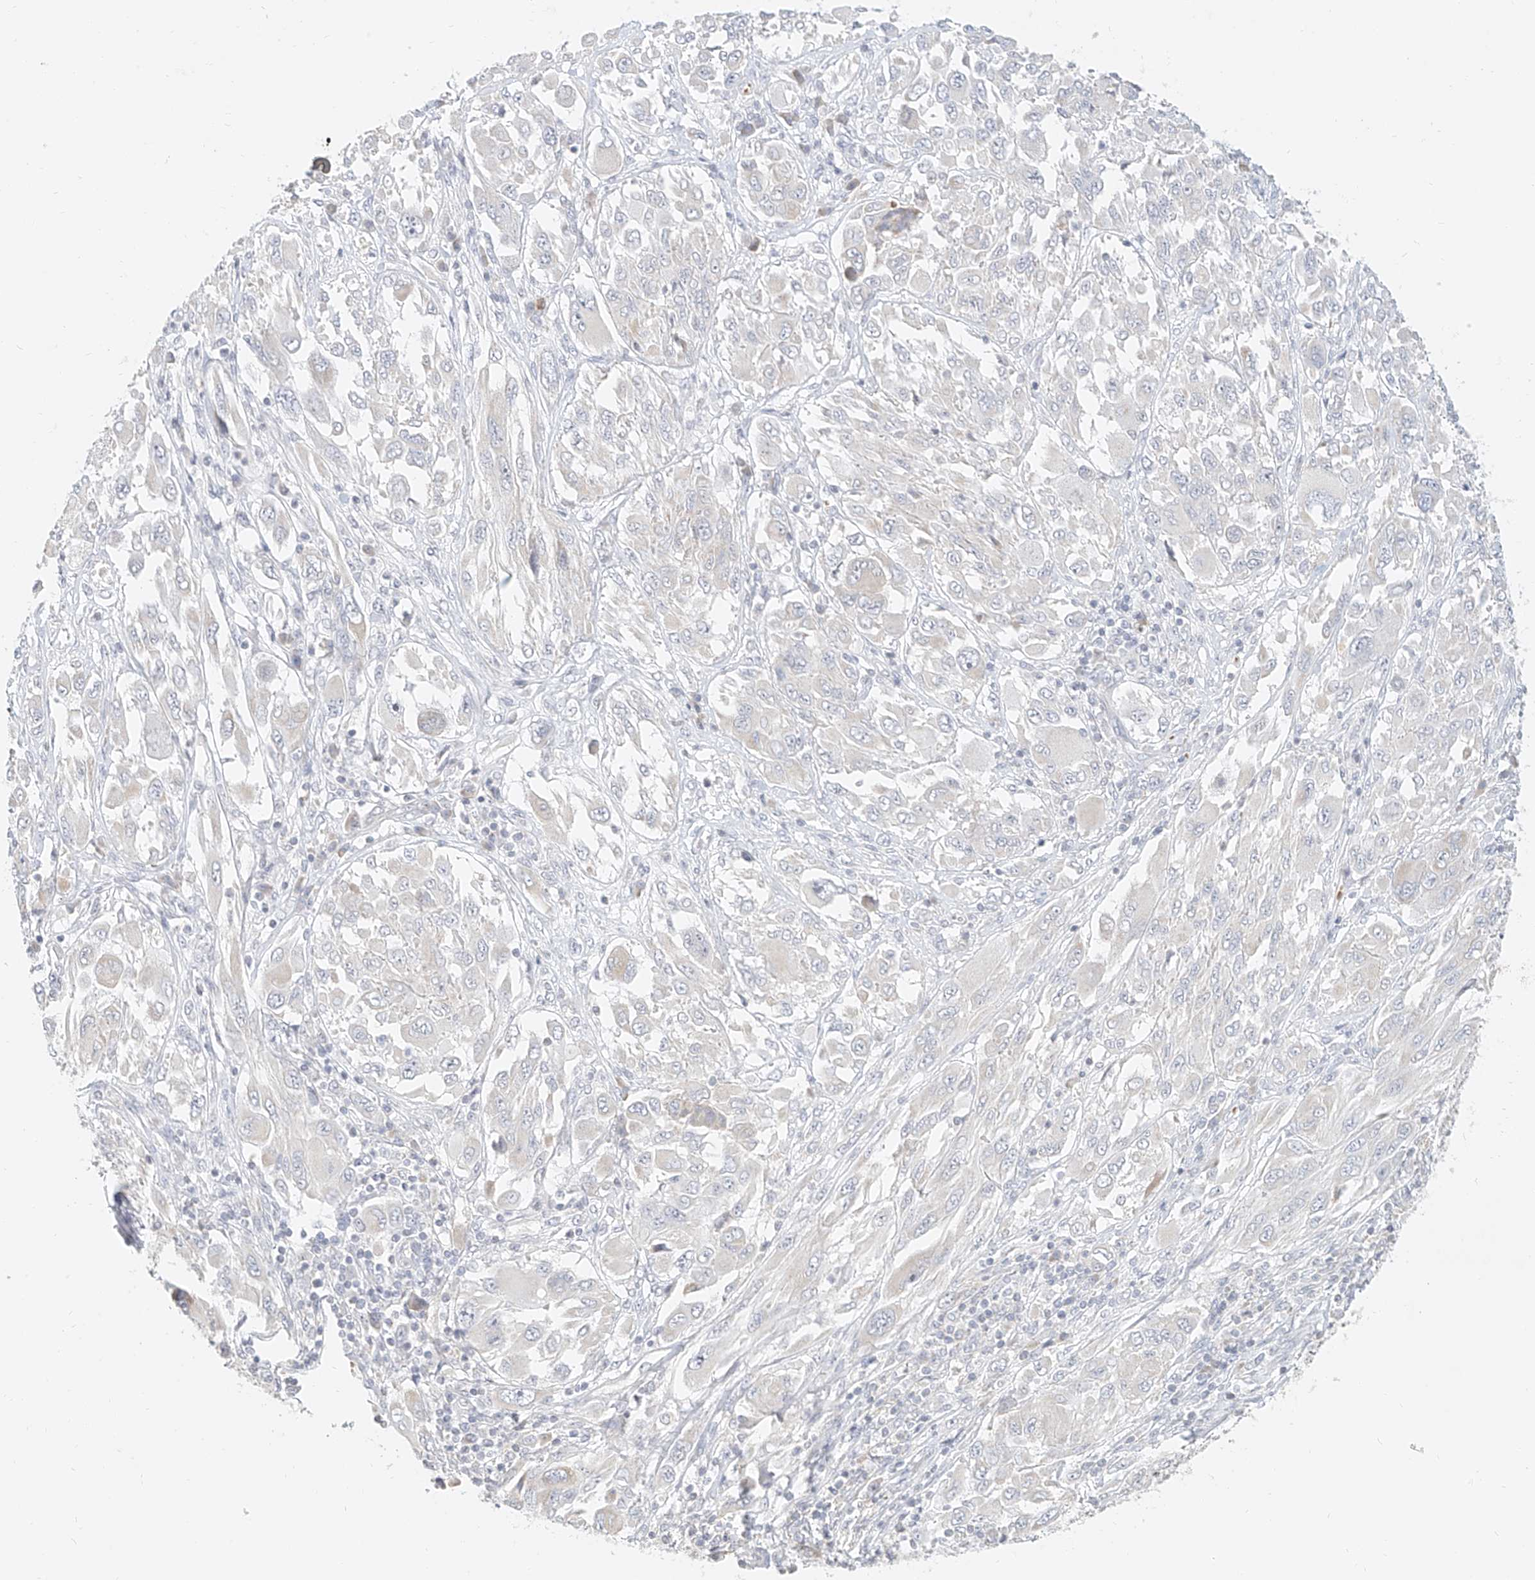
{"staining": {"intensity": "negative", "quantity": "none", "location": "none"}, "tissue": "melanoma", "cell_type": "Tumor cells", "image_type": "cancer", "snomed": [{"axis": "morphology", "description": "Malignant melanoma, NOS"}, {"axis": "topography", "description": "Skin"}], "caption": "Immunohistochemistry (IHC) micrograph of neoplastic tissue: human melanoma stained with DAB (3,3'-diaminobenzidine) demonstrates no significant protein positivity in tumor cells. (Stains: DAB (3,3'-diaminobenzidine) immunohistochemistry (IHC) with hematoxylin counter stain, Microscopy: brightfield microscopy at high magnification).", "gene": "CXorf58", "patient": {"sex": "female", "age": 91}}